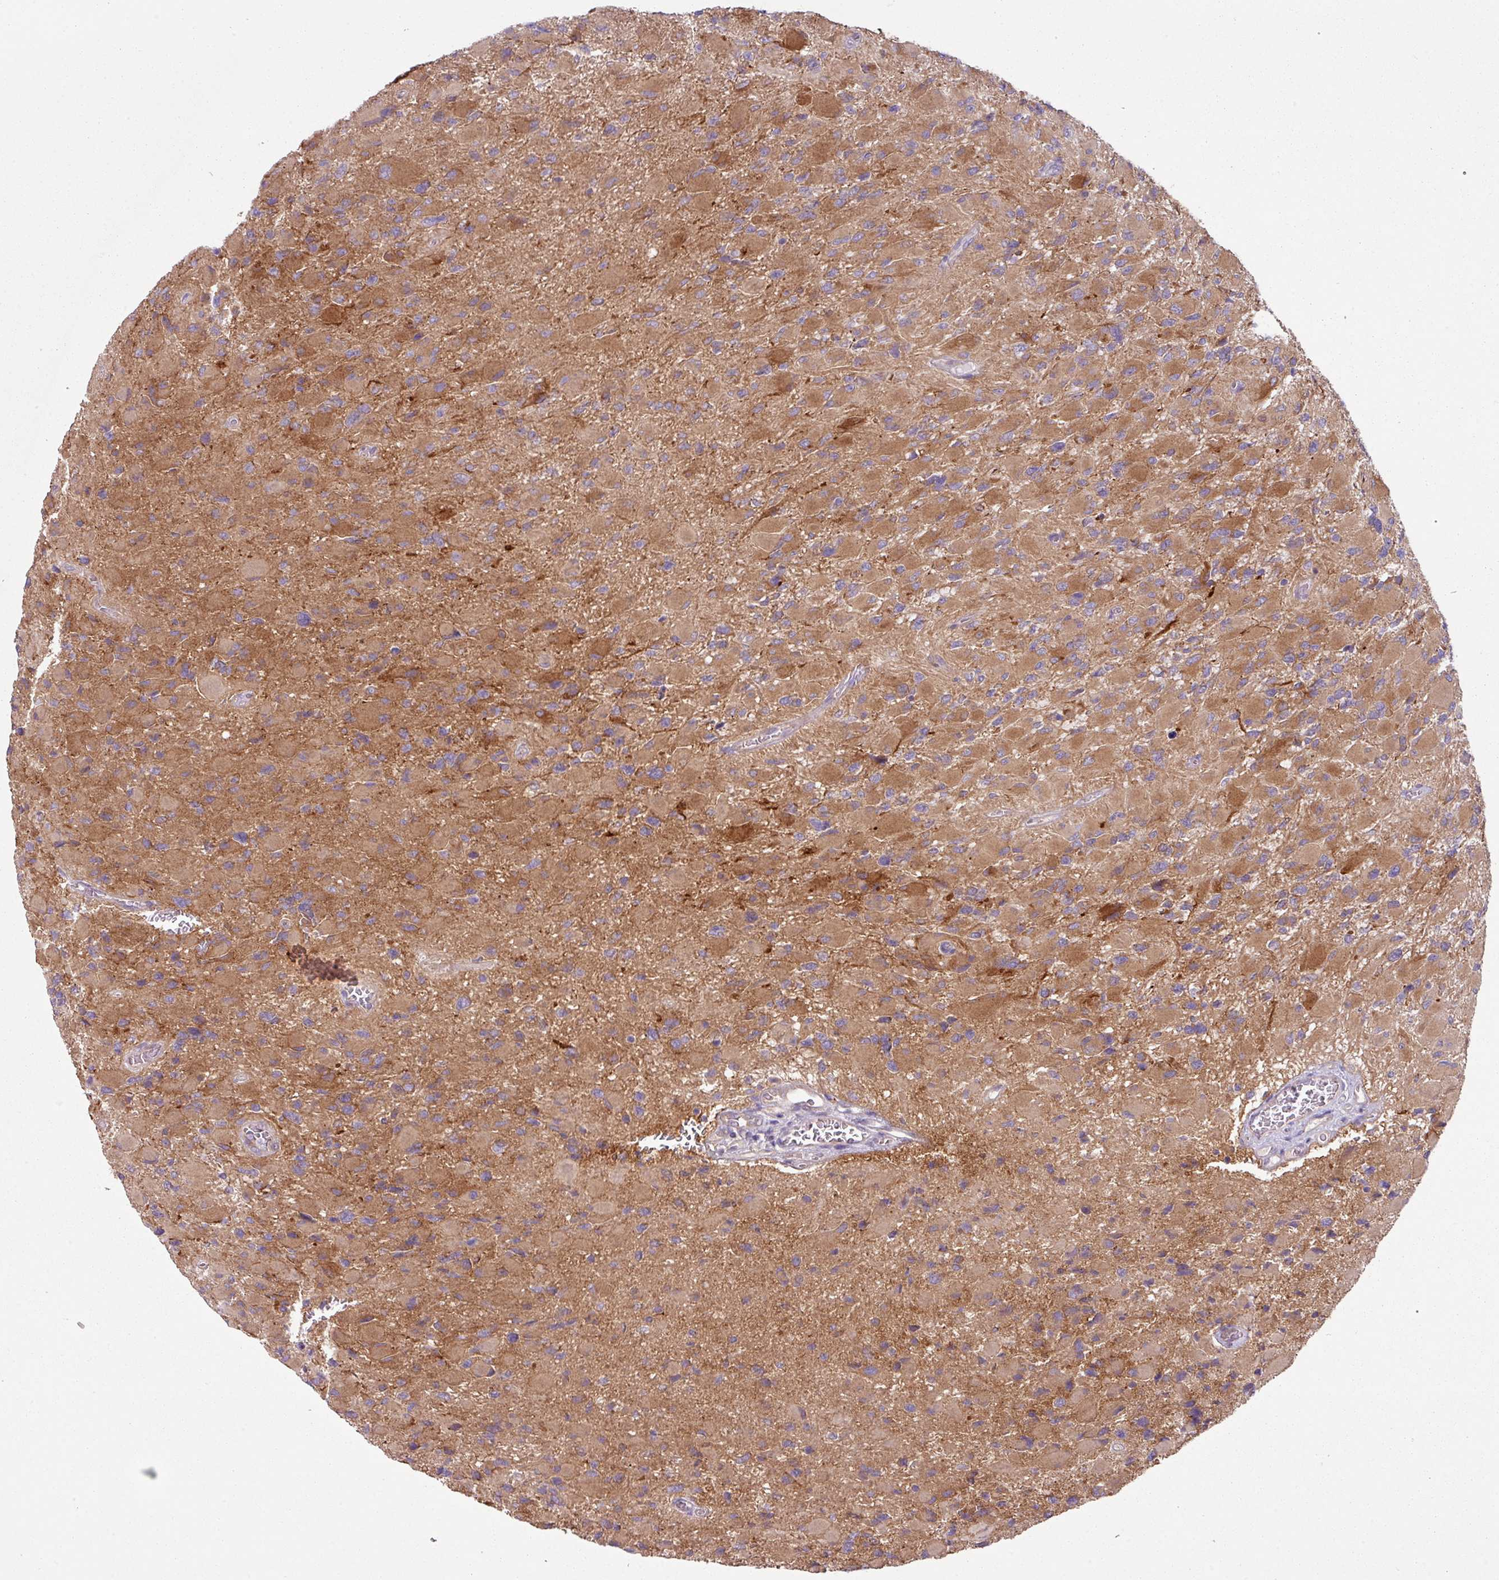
{"staining": {"intensity": "moderate", "quantity": ">75%", "location": "cytoplasmic/membranous"}, "tissue": "glioma", "cell_type": "Tumor cells", "image_type": "cancer", "snomed": [{"axis": "morphology", "description": "Glioma, malignant, High grade"}, {"axis": "topography", "description": "Cerebral cortex"}], "caption": "Immunohistochemistry image of neoplastic tissue: malignant glioma (high-grade) stained using immunohistochemistry (IHC) exhibits medium levels of moderate protein expression localized specifically in the cytoplasmic/membranous of tumor cells, appearing as a cytoplasmic/membranous brown color.", "gene": "CAMK2B", "patient": {"sex": "female", "age": 36}}